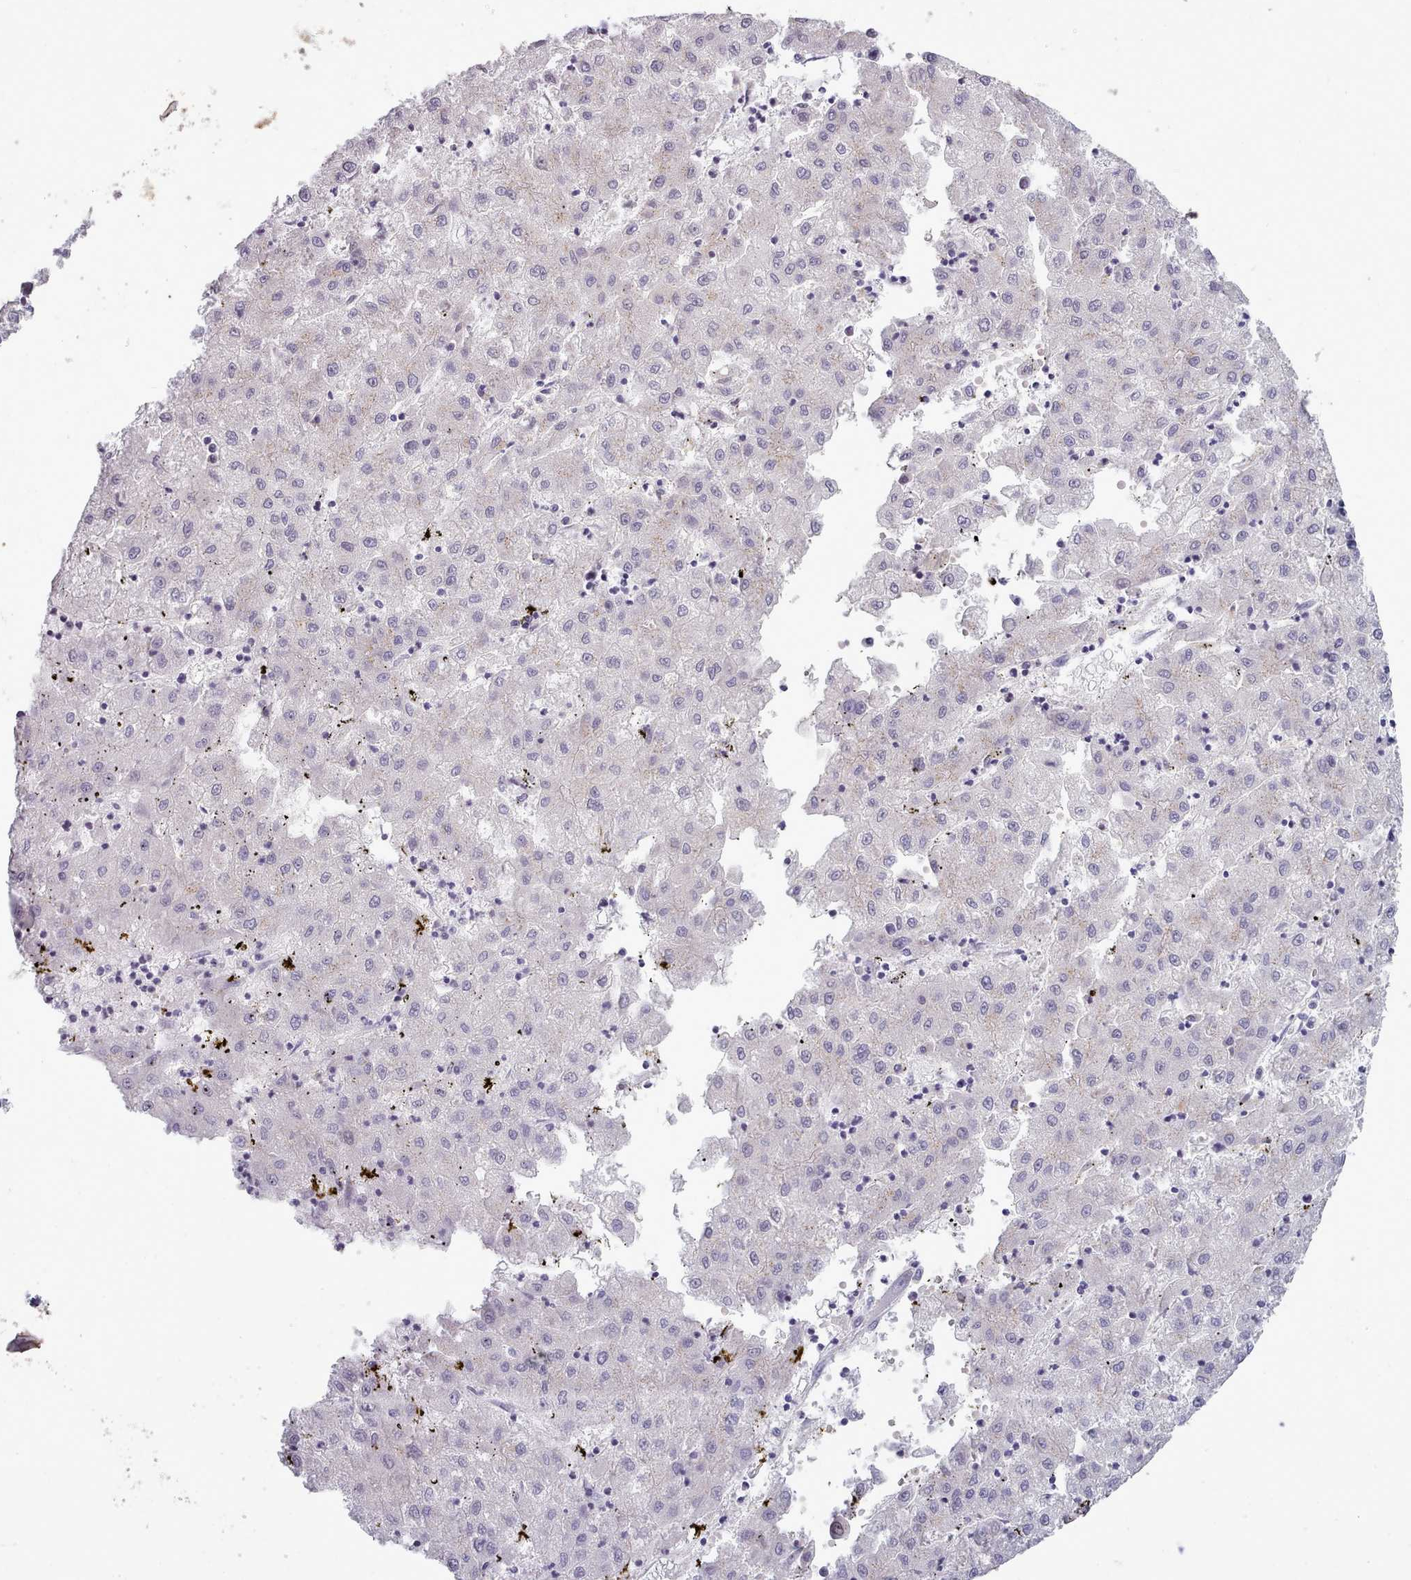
{"staining": {"intensity": "negative", "quantity": "none", "location": "none"}, "tissue": "liver cancer", "cell_type": "Tumor cells", "image_type": "cancer", "snomed": [{"axis": "morphology", "description": "Carcinoma, Hepatocellular, NOS"}, {"axis": "topography", "description": "Liver"}], "caption": "DAB immunohistochemical staining of human liver hepatocellular carcinoma shows no significant expression in tumor cells.", "gene": "MYRFL", "patient": {"sex": "male", "age": 72}}